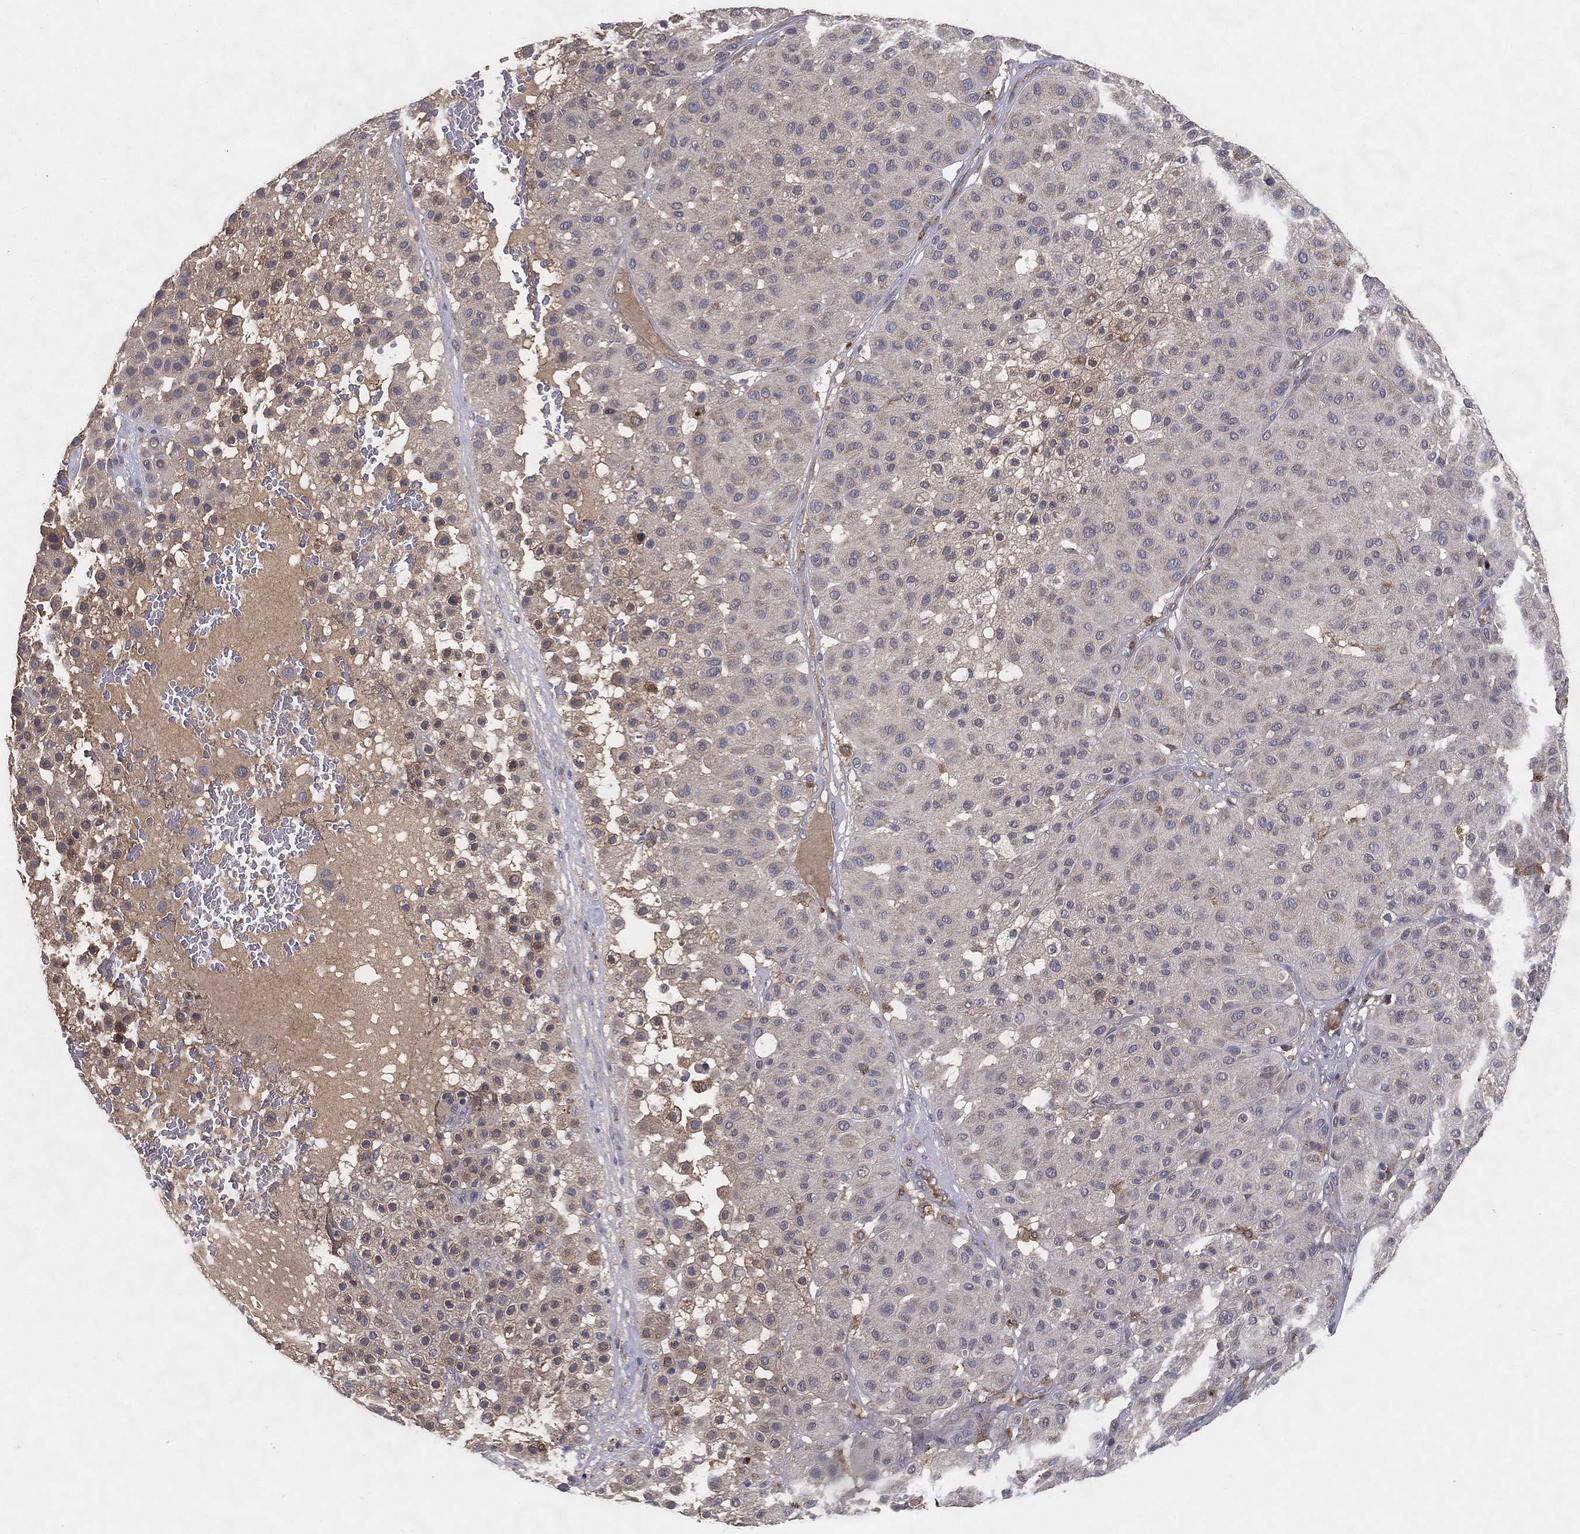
{"staining": {"intensity": "negative", "quantity": "none", "location": "none"}, "tissue": "melanoma", "cell_type": "Tumor cells", "image_type": "cancer", "snomed": [{"axis": "morphology", "description": "Malignant melanoma, Metastatic site"}, {"axis": "topography", "description": "Smooth muscle"}], "caption": "The immunohistochemistry histopathology image has no significant expression in tumor cells of malignant melanoma (metastatic site) tissue. (Stains: DAB (3,3'-diaminobenzidine) IHC with hematoxylin counter stain, Microscopy: brightfield microscopy at high magnification).", "gene": "MT-ND1", "patient": {"sex": "male", "age": 41}}